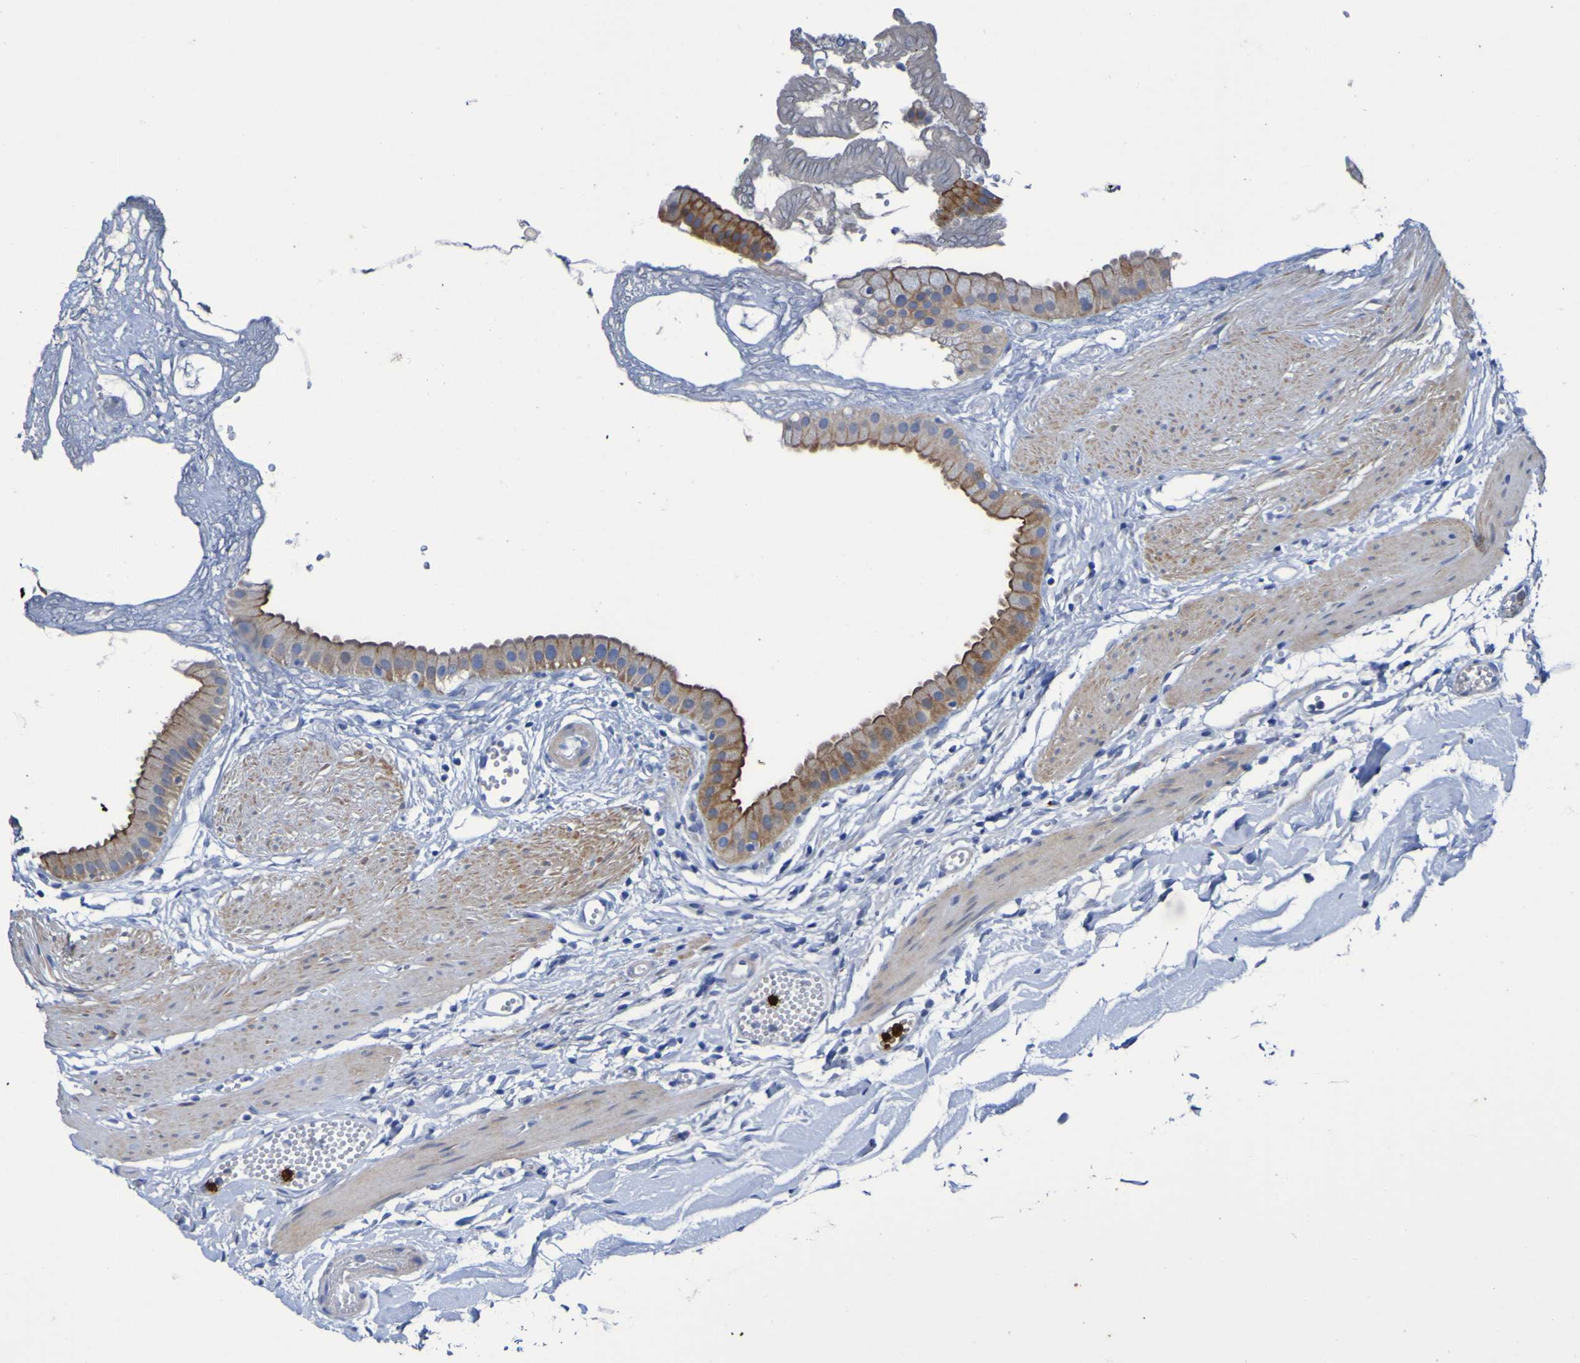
{"staining": {"intensity": "moderate", "quantity": ">75%", "location": "cytoplasmic/membranous"}, "tissue": "gallbladder", "cell_type": "Glandular cells", "image_type": "normal", "snomed": [{"axis": "morphology", "description": "Normal tissue, NOS"}, {"axis": "topography", "description": "Gallbladder"}], "caption": "Immunohistochemistry of normal gallbladder reveals medium levels of moderate cytoplasmic/membranous staining in about >75% of glandular cells.", "gene": "C11orf24", "patient": {"sex": "female", "age": 64}}